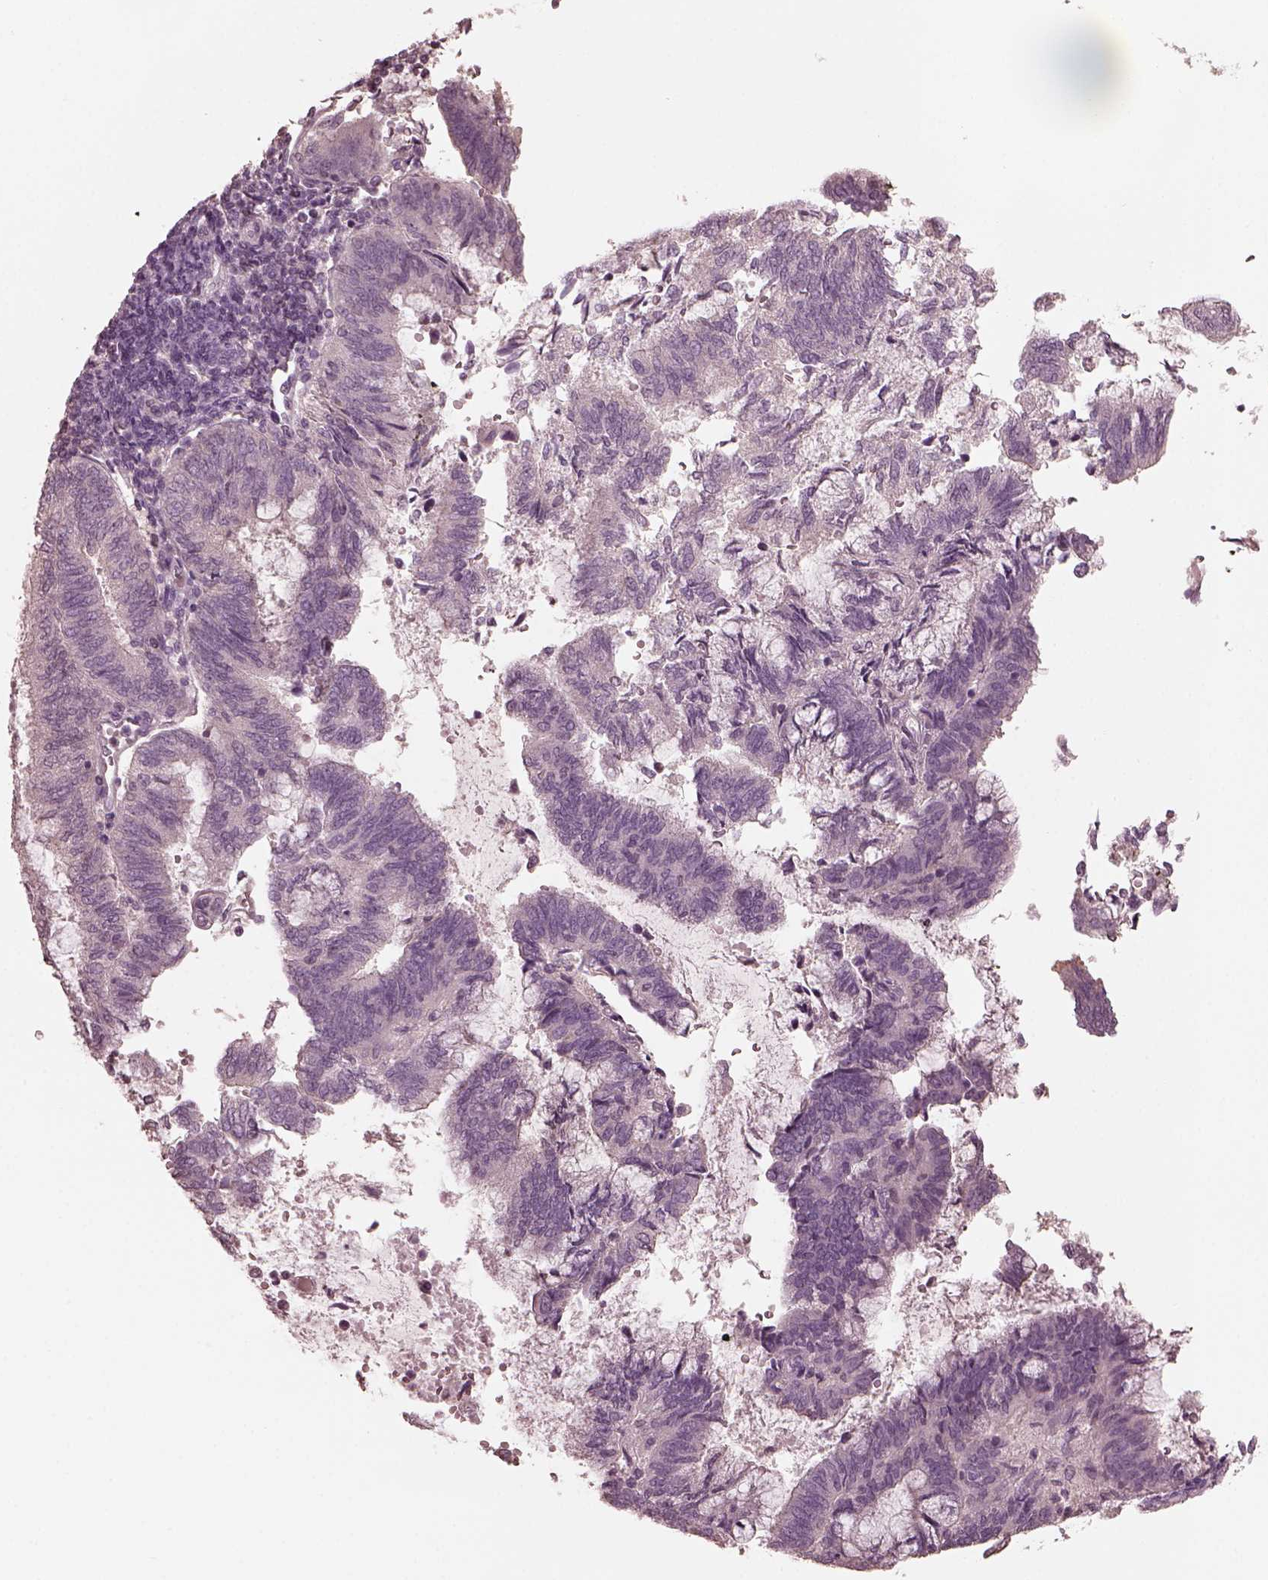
{"staining": {"intensity": "negative", "quantity": "none", "location": "none"}, "tissue": "endometrial cancer", "cell_type": "Tumor cells", "image_type": "cancer", "snomed": [{"axis": "morphology", "description": "Adenocarcinoma, NOS"}, {"axis": "topography", "description": "Endometrium"}], "caption": "Tumor cells show no significant staining in adenocarcinoma (endometrial).", "gene": "TSKS", "patient": {"sex": "female", "age": 65}}